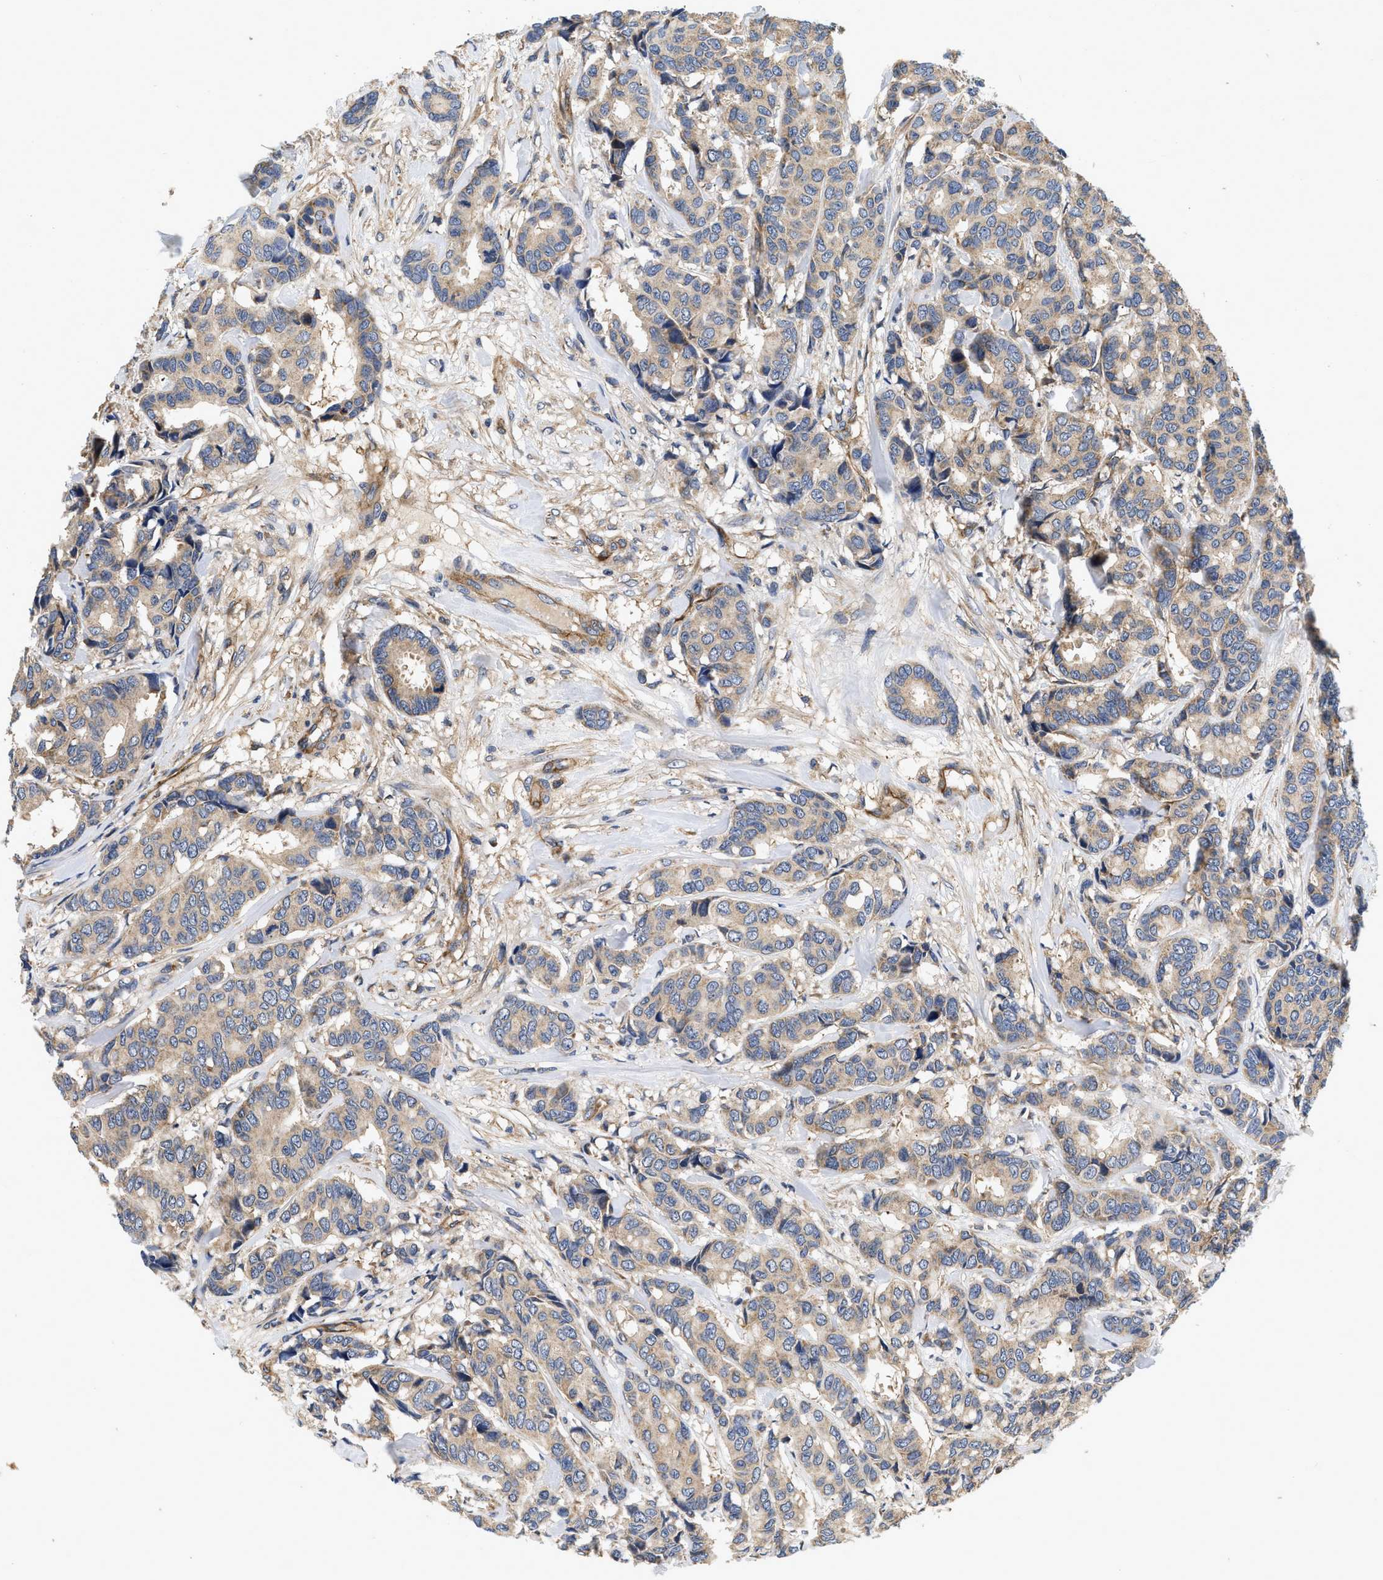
{"staining": {"intensity": "weak", "quantity": ">75%", "location": "cytoplasmic/membranous"}, "tissue": "breast cancer", "cell_type": "Tumor cells", "image_type": "cancer", "snomed": [{"axis": "morphology", "description": "Duct carcinoma"}, {"axis": "topography", "description": "Breast"}], "caption": "Protein expression analysis of human breast intraductal carcinoma reveals weak cytoplasmic/membranous expression in approximately >75% of tumor cells.", "gene": "NME6", "patient": {"sex": "female", "age": 87}}